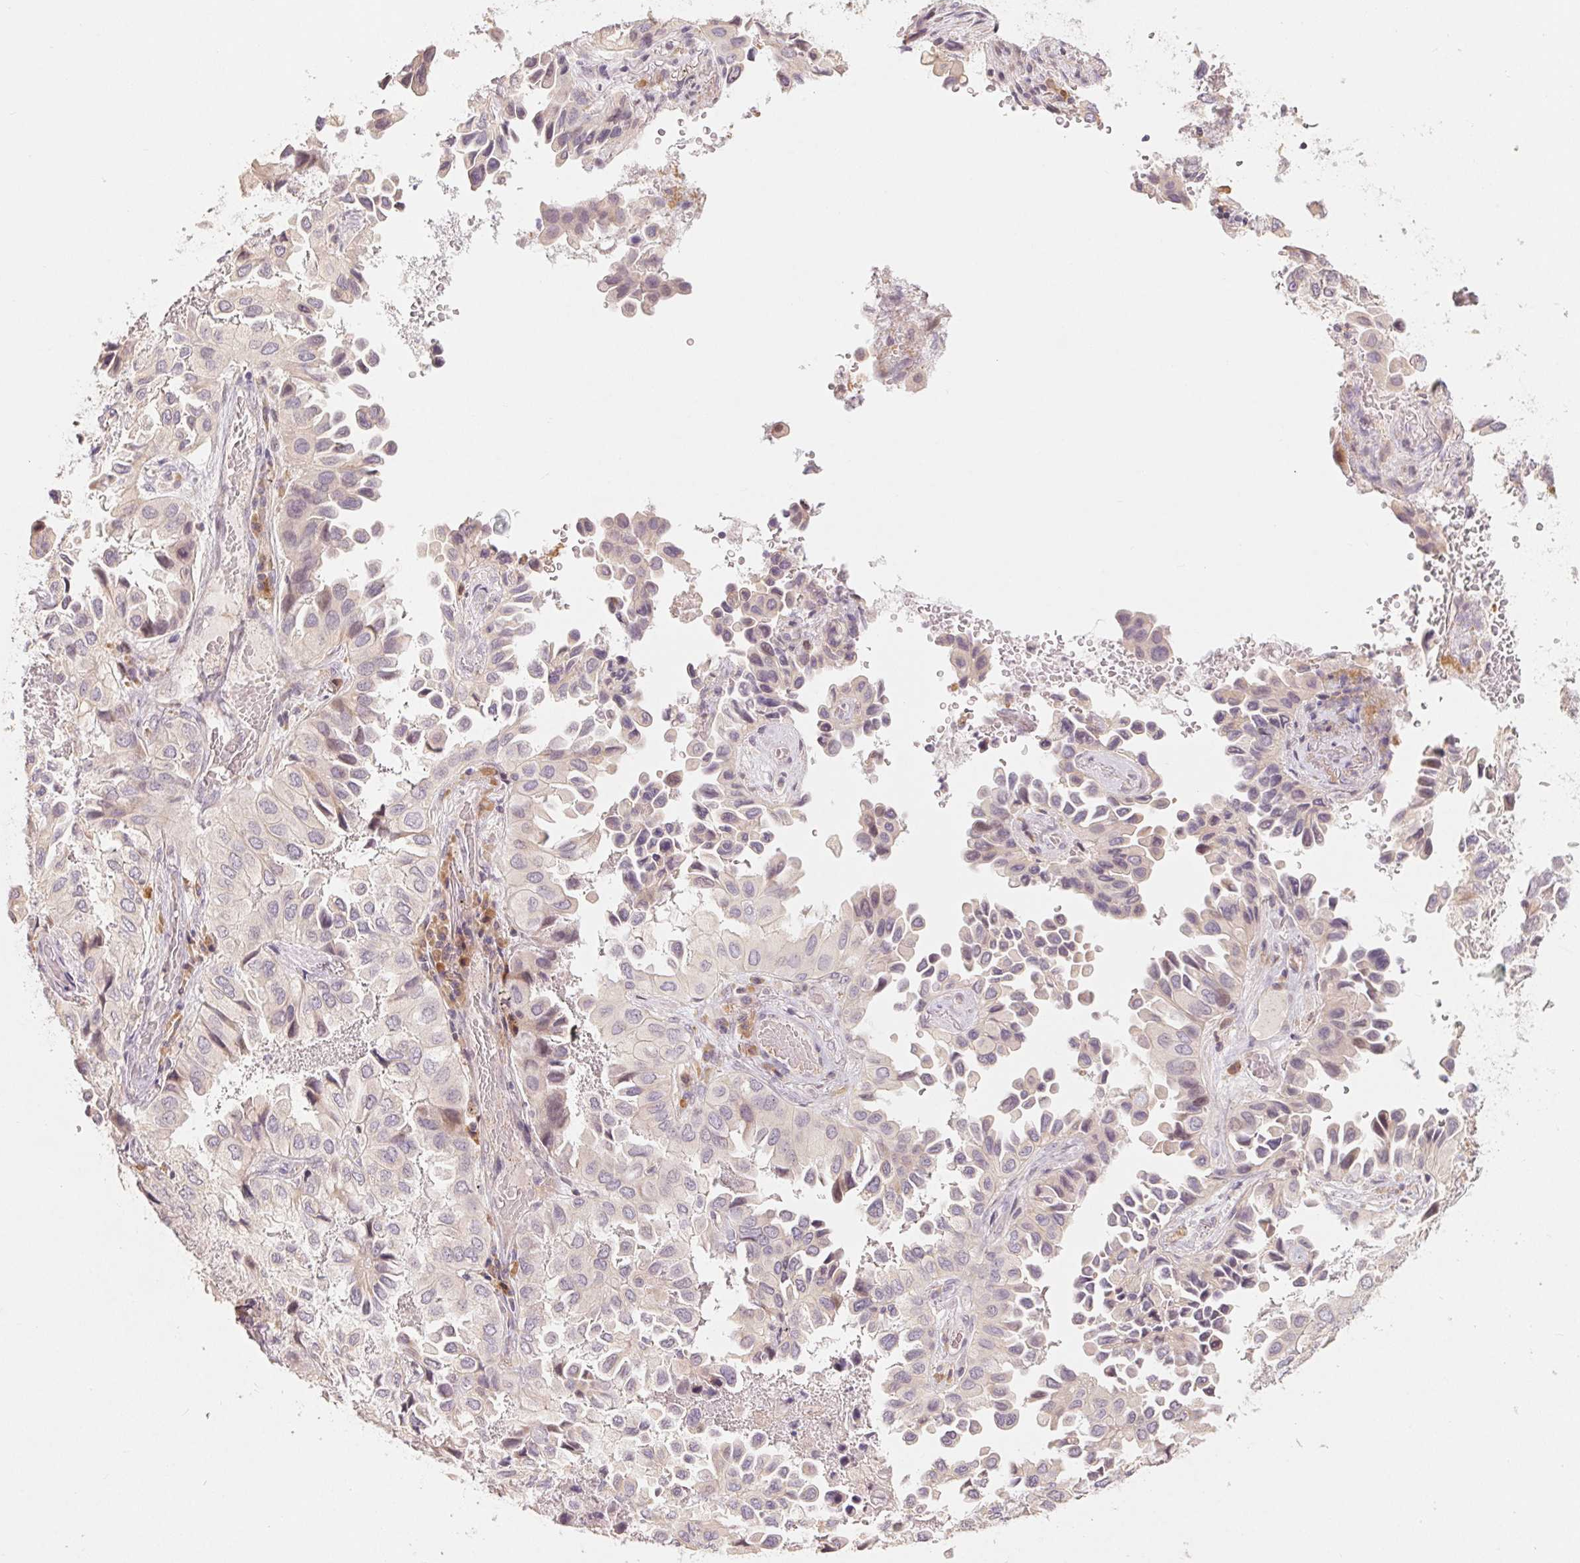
{"staining": {"intensity": "negative", "quantity": "none", "location": "none"}, "tissue": "lung cancer", "cell_type": "Tumor cells", "image_type": "cancer", "snomed": [{"axis": "morphology", "description": "Aneuploidy"}, {"axis": "morphology", "description": "Adenocarcinoma, NOS"}, {"axis": "morphology", "description": "Adenocarcinoma, metastatic, NOS"}, {"axis": "topography", "description": "Lymph node"}, {"axis": "topography", "description": "Lung"}], "caption": "Lung cancer (adenocarcinoma) was stained to show a protein in brown. There is no significant staining in tumor cells.", "gene": "DENND2C", "patient": {"sex": "female", "age": 48}}